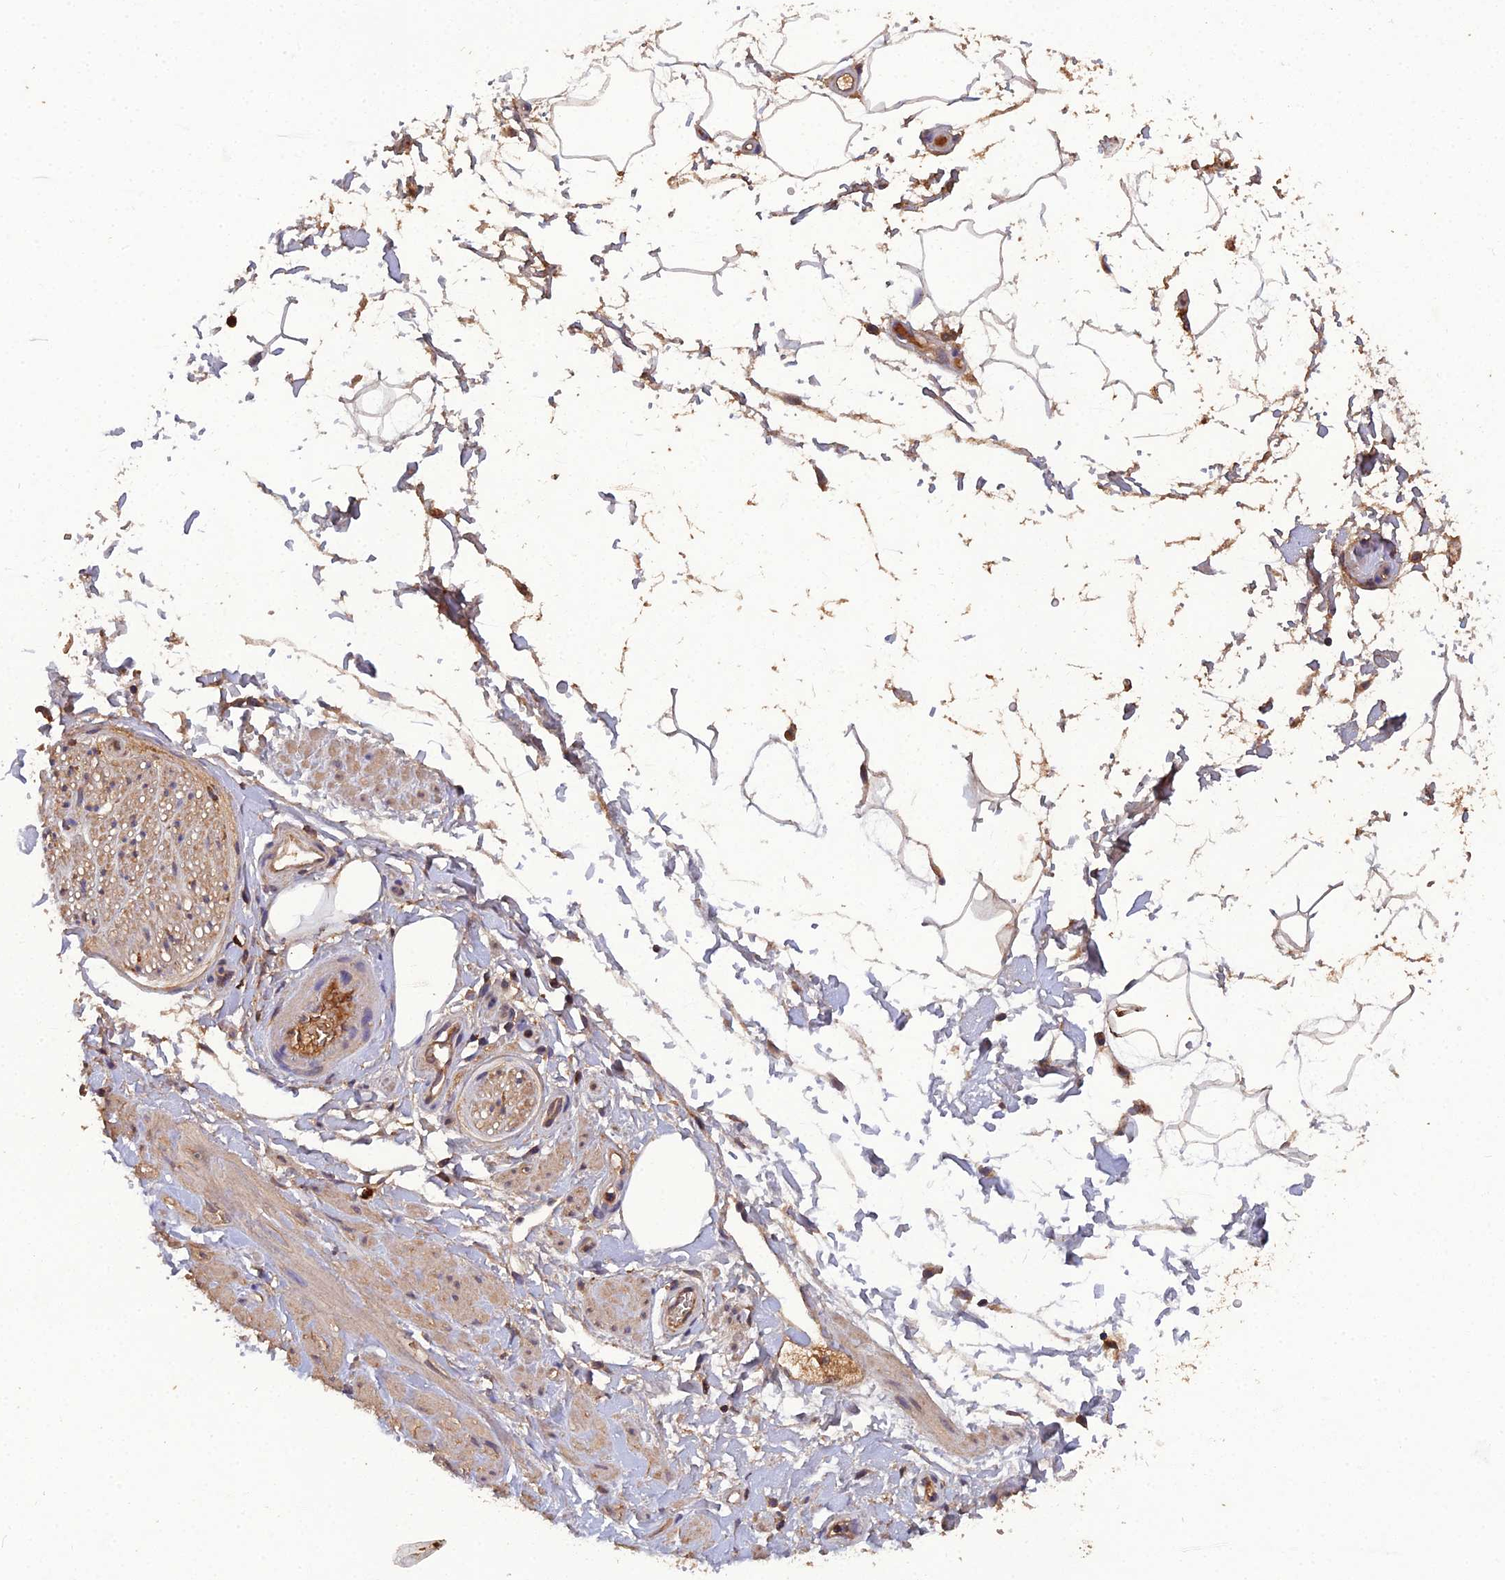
{"staining": {"intensity": "weak", "quantity": ">75%", "location": "cytoplasmic/membranous"}, "tissue": "adipose tissue", "cell_type": "Adipocytes", "image_type": "normal", "snomed": [{"axis": "morphology", "description": "Normal tissue, NOS"}, {"axis": "topography", "description": "Soft tissue"}, {"axis": "topography", "description": "Adipose tissue"}, {"axis": "topography", "description": "Vascular tissue"}, {"axis": "topography", "description": "Peripheral nerve tissue"}], "caption": "Brown immunohistochemical staining in unremarkable adipose tissue exhibits weak cytoplasmic/membranous expression in about >75% of adipocytes. The staining was performed using DAB, with brown indicating positive protein expression. Nuclei are stained blue with hematoxylin.", "gene": "TMEM258", "patient": {"sex": "male", "age": 74}}